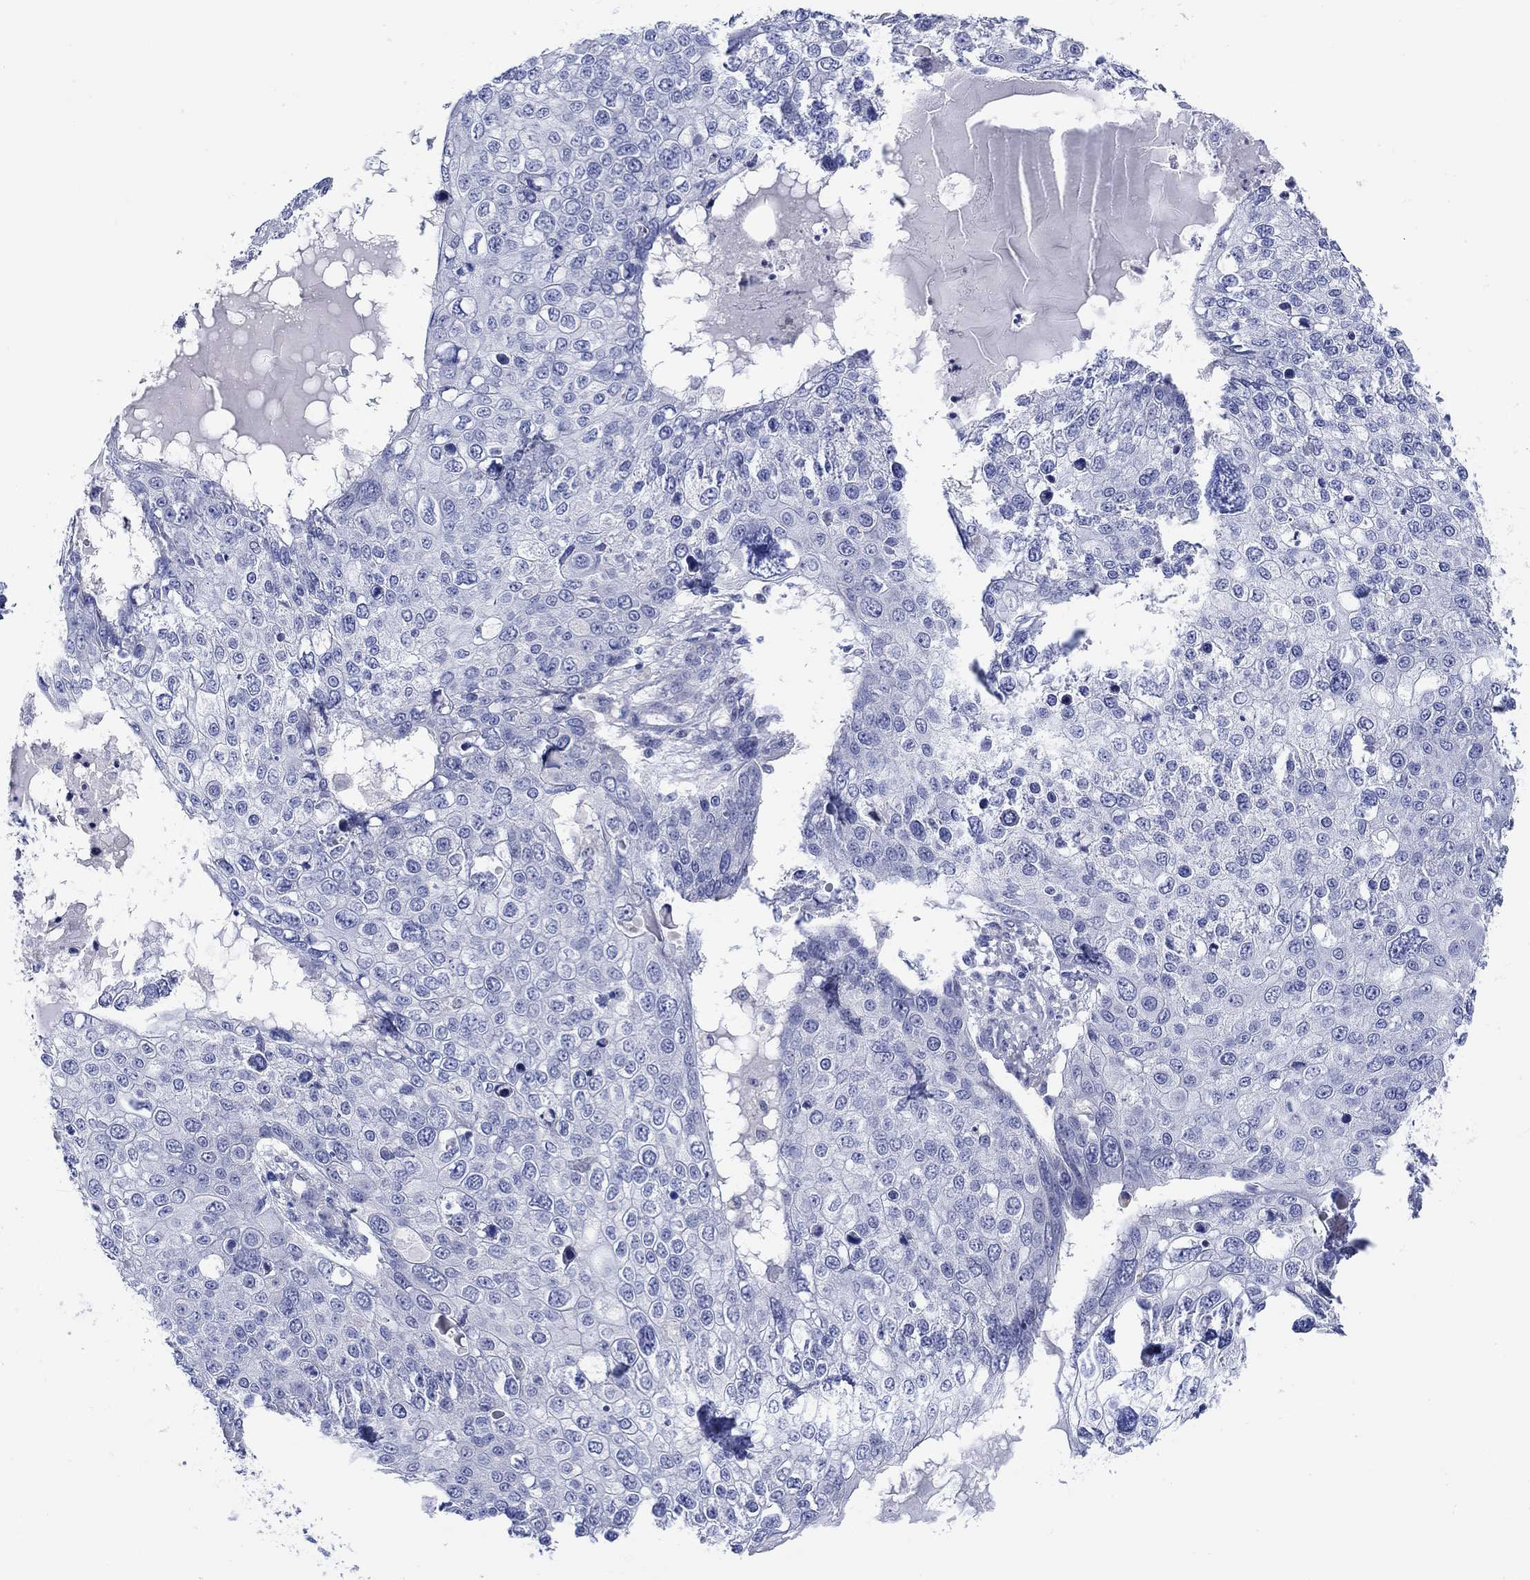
{"staining": {"intensity": "negative", "quantity": "none", "location": "none"}, "tissue": "skin cancer", "cell_type": "Tumor cells", "image_type": "cancer", "snomed": [{"axis": "morphology", "description": "Squamous cell carcinoma, NOS"}, {"axis": "topography", "description": "Skin"}], "caption": "An image of skin cancer (squamous cell carcinoma) stained for a protein reveals no brown staining in tumor cells.", "gene": "KRT222", "patient": {"sex": "male", "age": 71}}